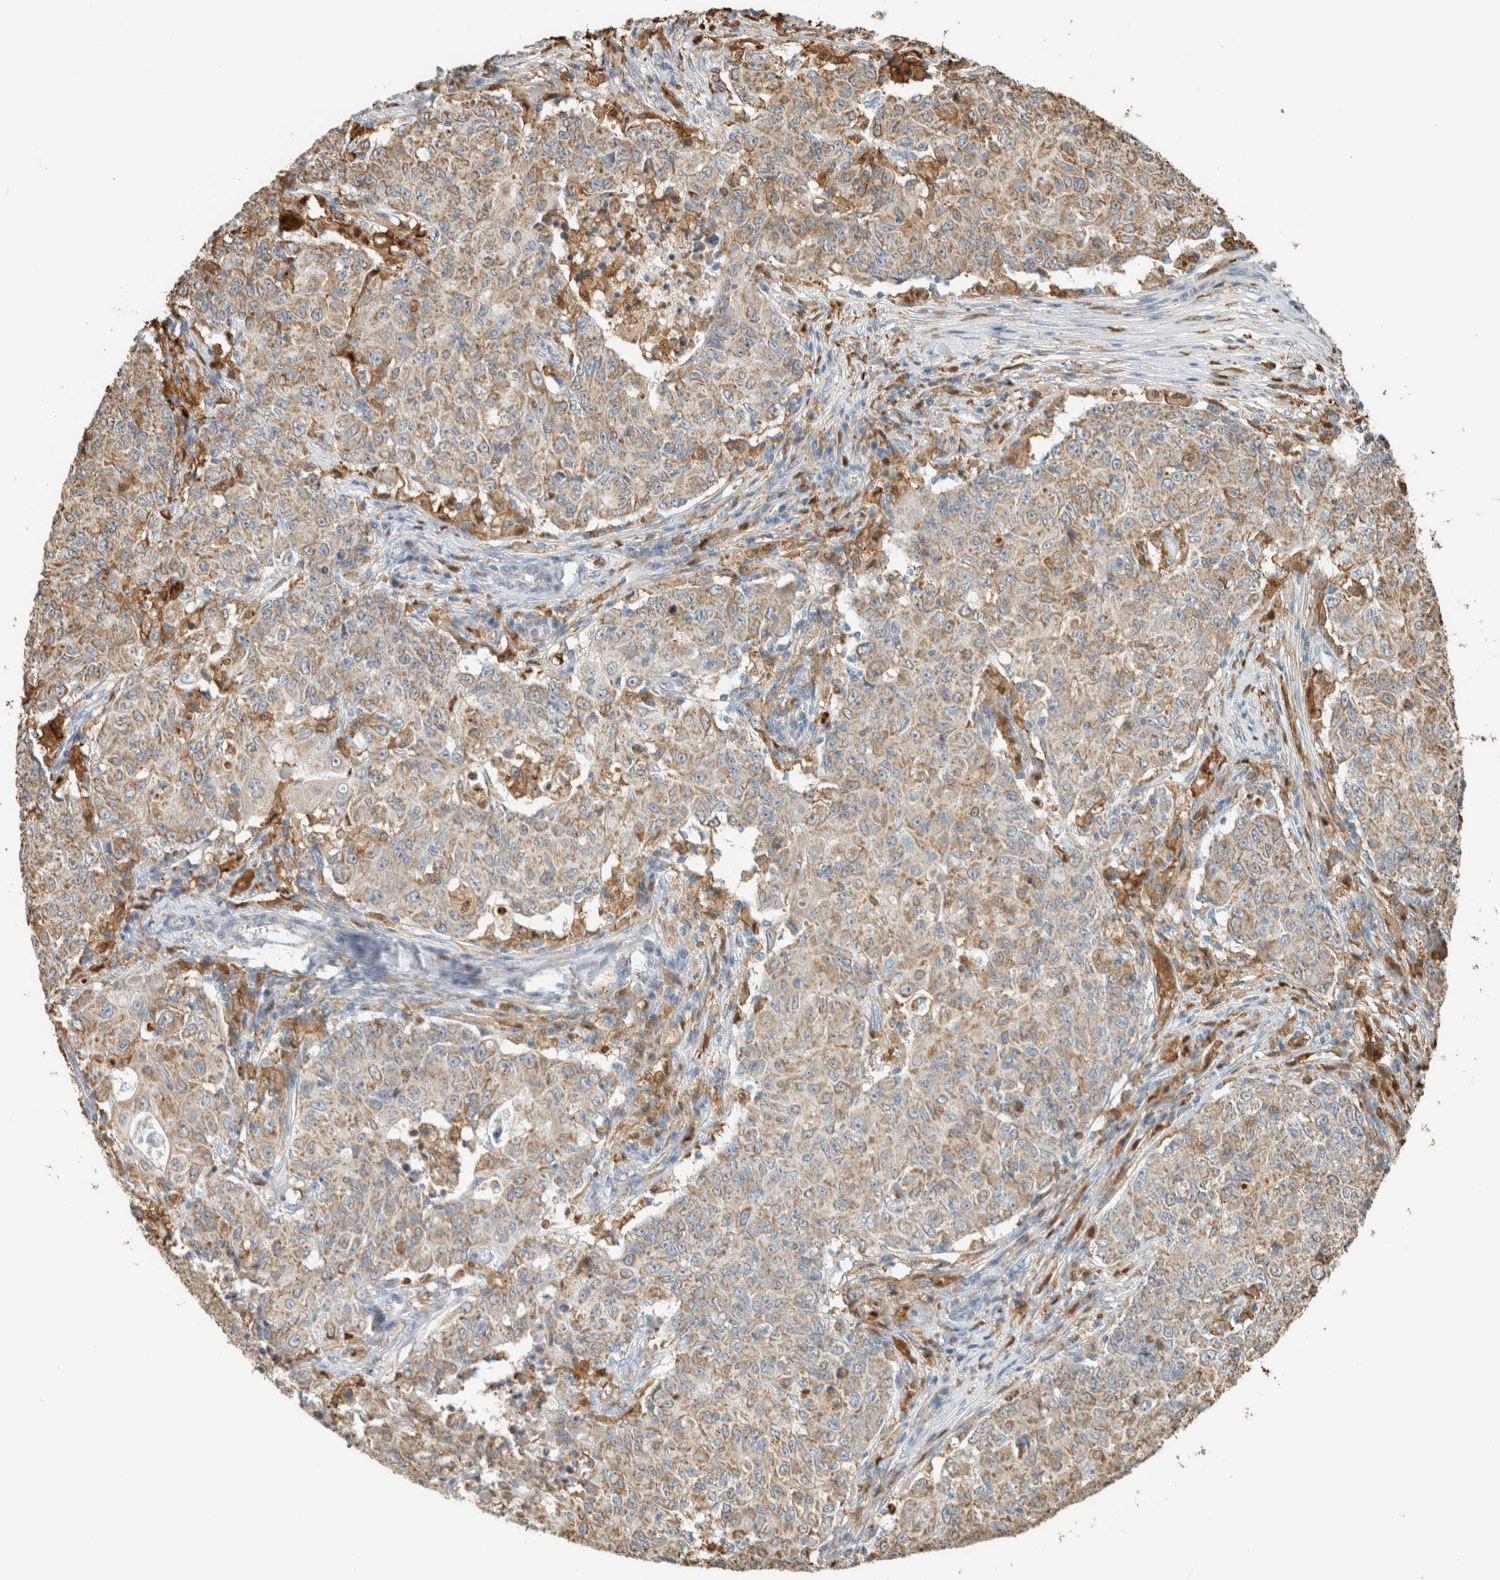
{"staining": {"intensity": "weak", "quantity": ">75%", "location": "cytoplasmic/membranous"}, "tissue": "ovarian cancer", "cell_type": "Tumor cells", "image_type": "cancer", "snomed": [{"axis": "morphology", "description": "Carcinoma, endometroid"}, {"axis": "topography", "description": "Ovary"}], "caption": "Brown immunohistochemical staining in ovarian cancer exhibits weak cytoplasmic/membranous expression in about >75% of tumor cells. (DAB (3,3'-diaminobenzidine) IHC, brown staining for protein, blue staining for nuclei).", "gene": "CAPG", "patient": {"sex": "female", "age": 42}}